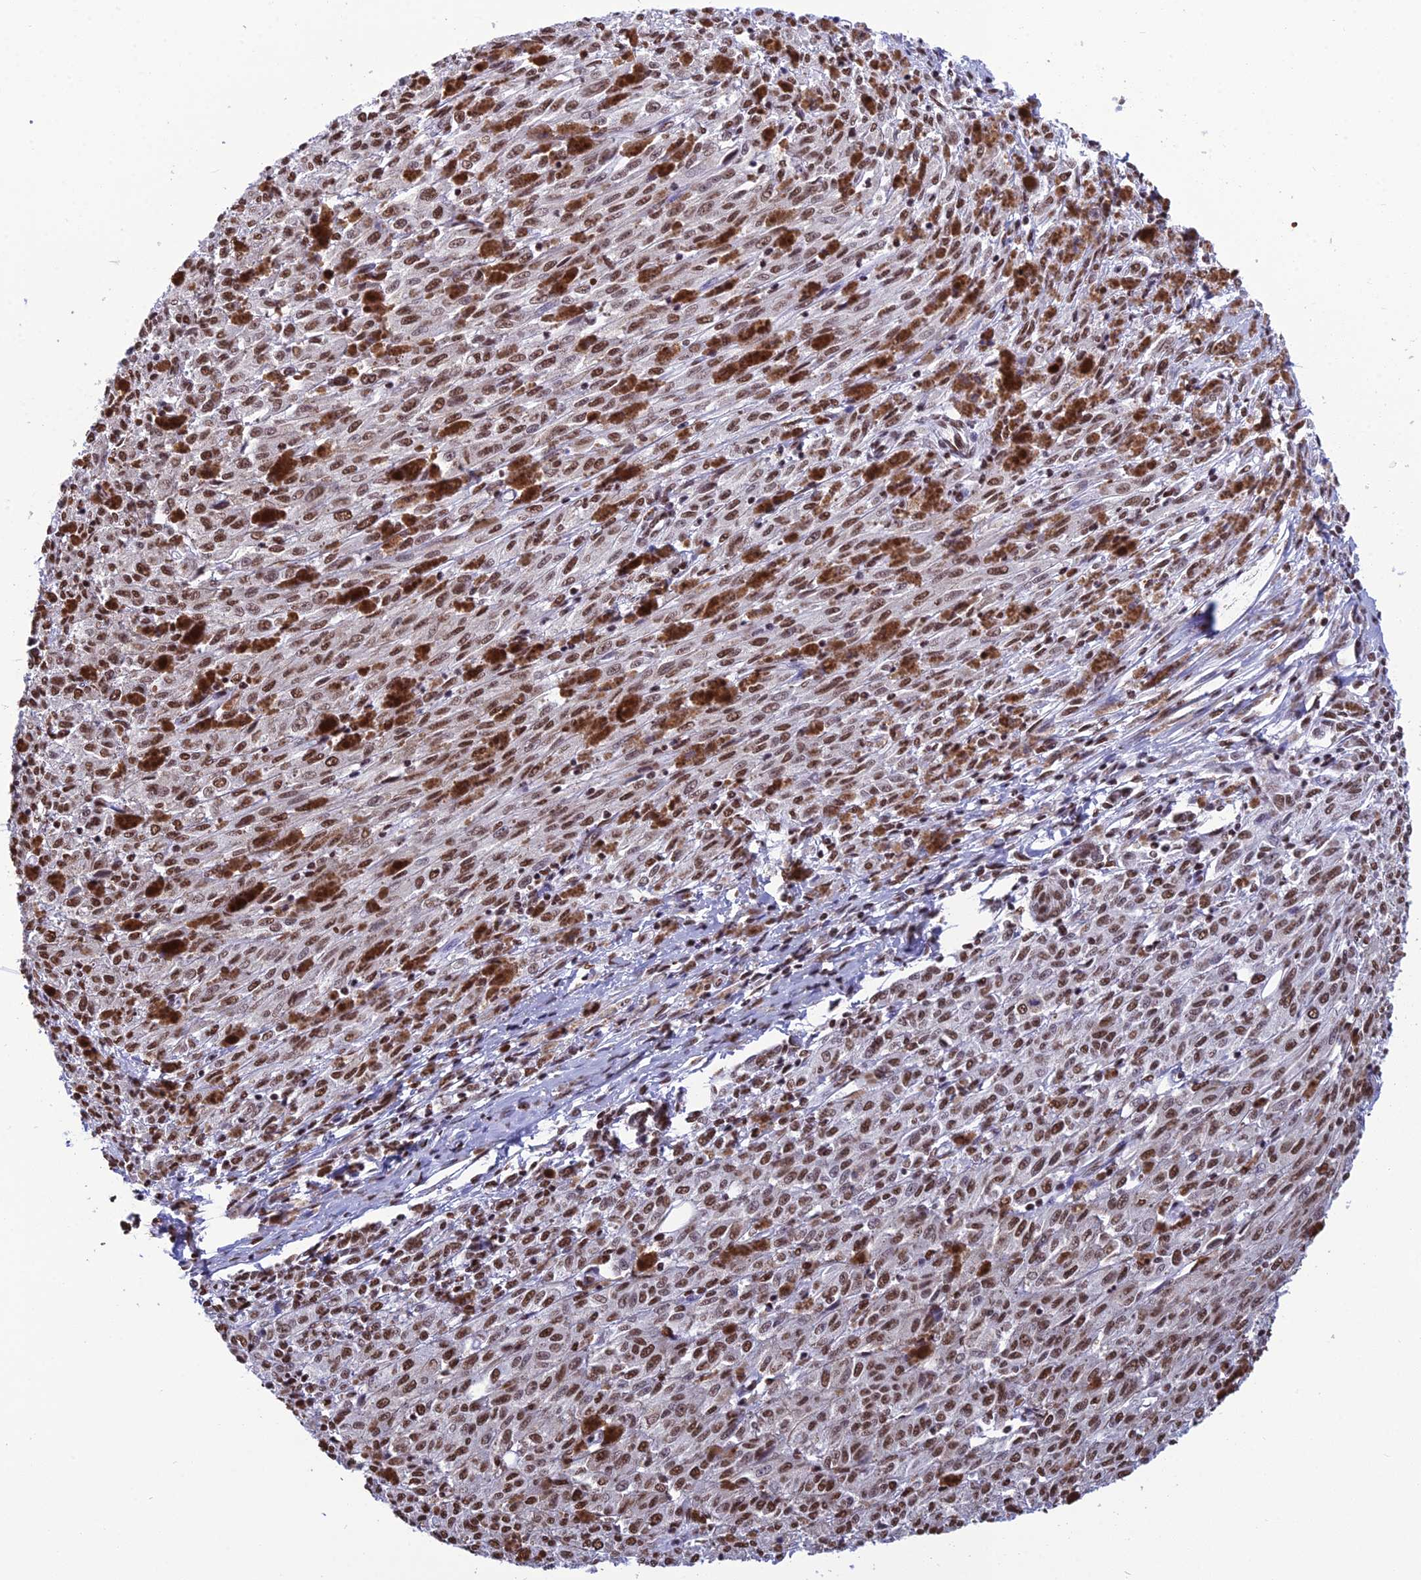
{"staining": {"intensity": "moderate", "quantity": ">75%", "location": "nuclear"}, "tissue": "melanoma", "cell_type": "Tumor cells", "image_type": "cancer", "snomed": [{"axis": "morphology", "description": "Malignant melanoma, NOS"}, {"axis": "topography", "description": "Skin"}], "caption": "Immunohistochemistry histopathology image of neoplastic tissue: malignant melanoma stained using immunohistochemistry (IHC) demonstrates medium levels of moderate protein expression localized specifically in the nuclear of tumor cells, appearing as a nuclear brown color.", "gene": "PRAMEF12", "patient": {"sex": "female", "age": 52}}